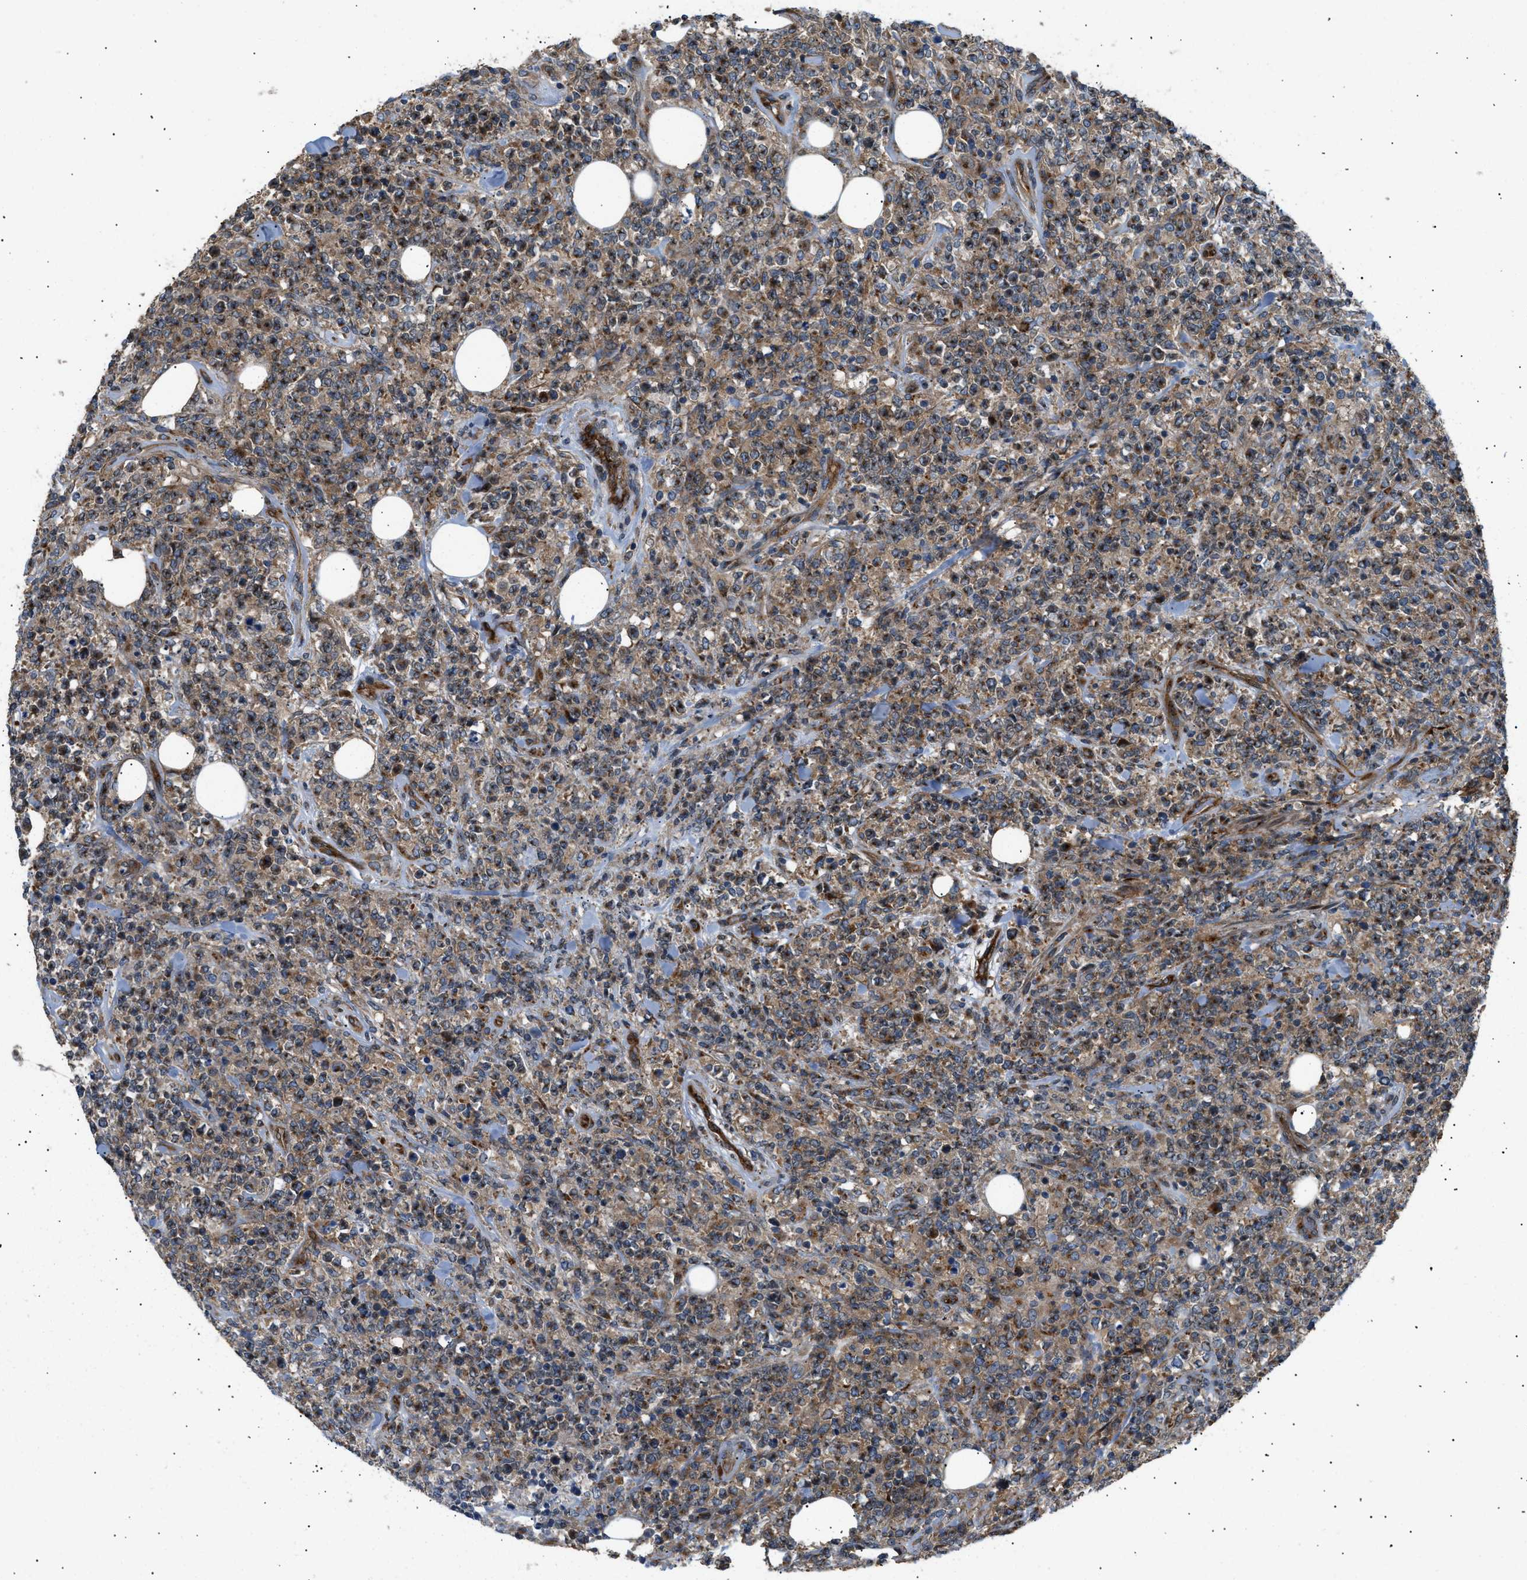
{"staining": {"intensity": "moderate", "quantity": "25%-75%", "location": "cytoplasmic/membranous"}, "tissue": "lymphoma", "cell_type": "Tumor cells", "image_type": "cancer", "snomed": [{"axis": "morphology", "description": "Malignant lymphoma, non-Hodgkin's type, High grade"}, {"axis": "topography", "description": "Soft tissue"}], "caption": "Immunohistochemistry image of human lymphoma stained for a protein (brown), which demonstrates medium levels of moderate cytoplasmic/membranous staining in about 25%-75% of tumor cells.", "gene": "LYSMD3", "patient": {"sex": "male", "age": 18}}